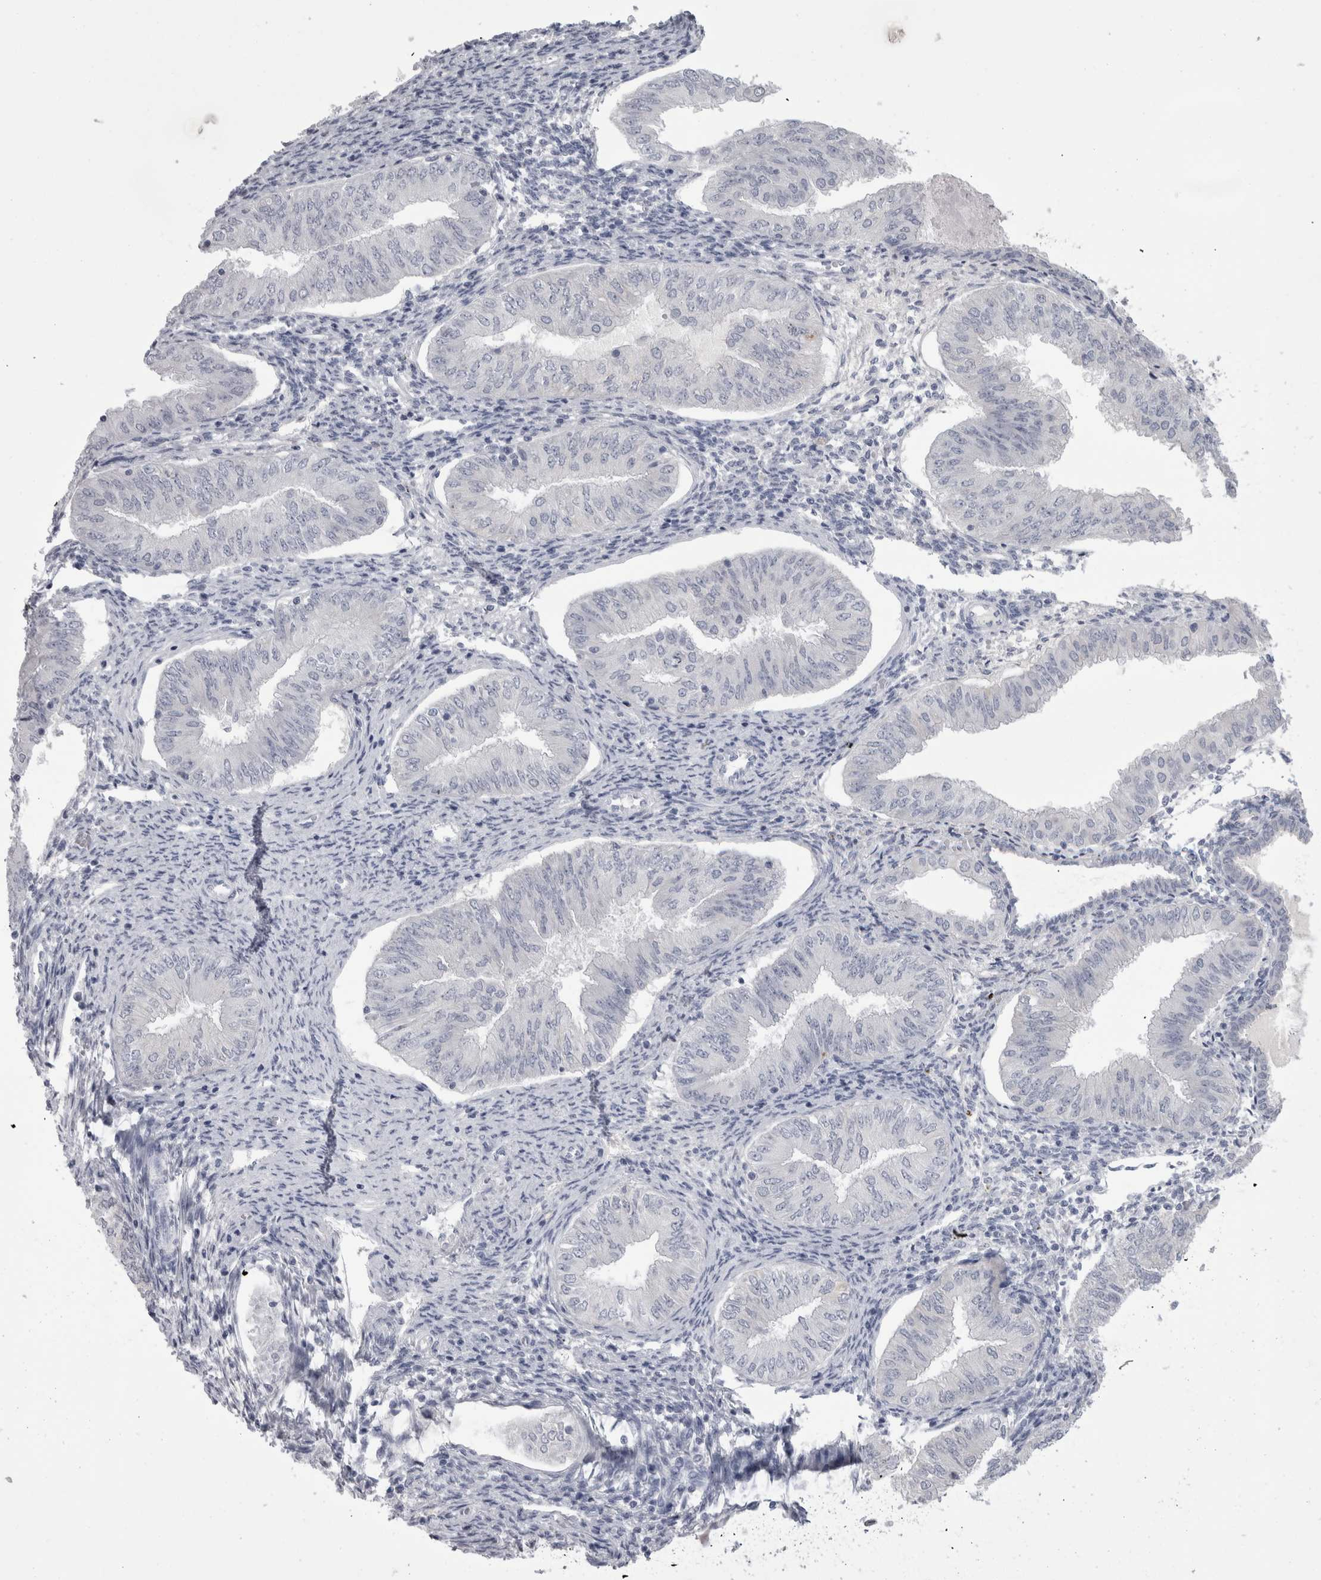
{"staining": {"intensity": "negative", "quantity": "none", "location": "none"}, "tissue": "endometrial cancer", "cell_type": "Tumor cells", "image_type": "cancer", "snomed": [{"axis": "morphology", "description": "Normal tissue, NOS"}, {"axis": "morphology", "description": "Adenocarcinoma, NOS"}, {"axis": "topography", "description": "Endometrium"}], "caption": "DAB immunohistochemical staining of human adenocarcinoma (endometrial) reveals no significant staining in tumor cells.", "gene": "ADAM2", "patient": {"sex": "female", "age": 53}}